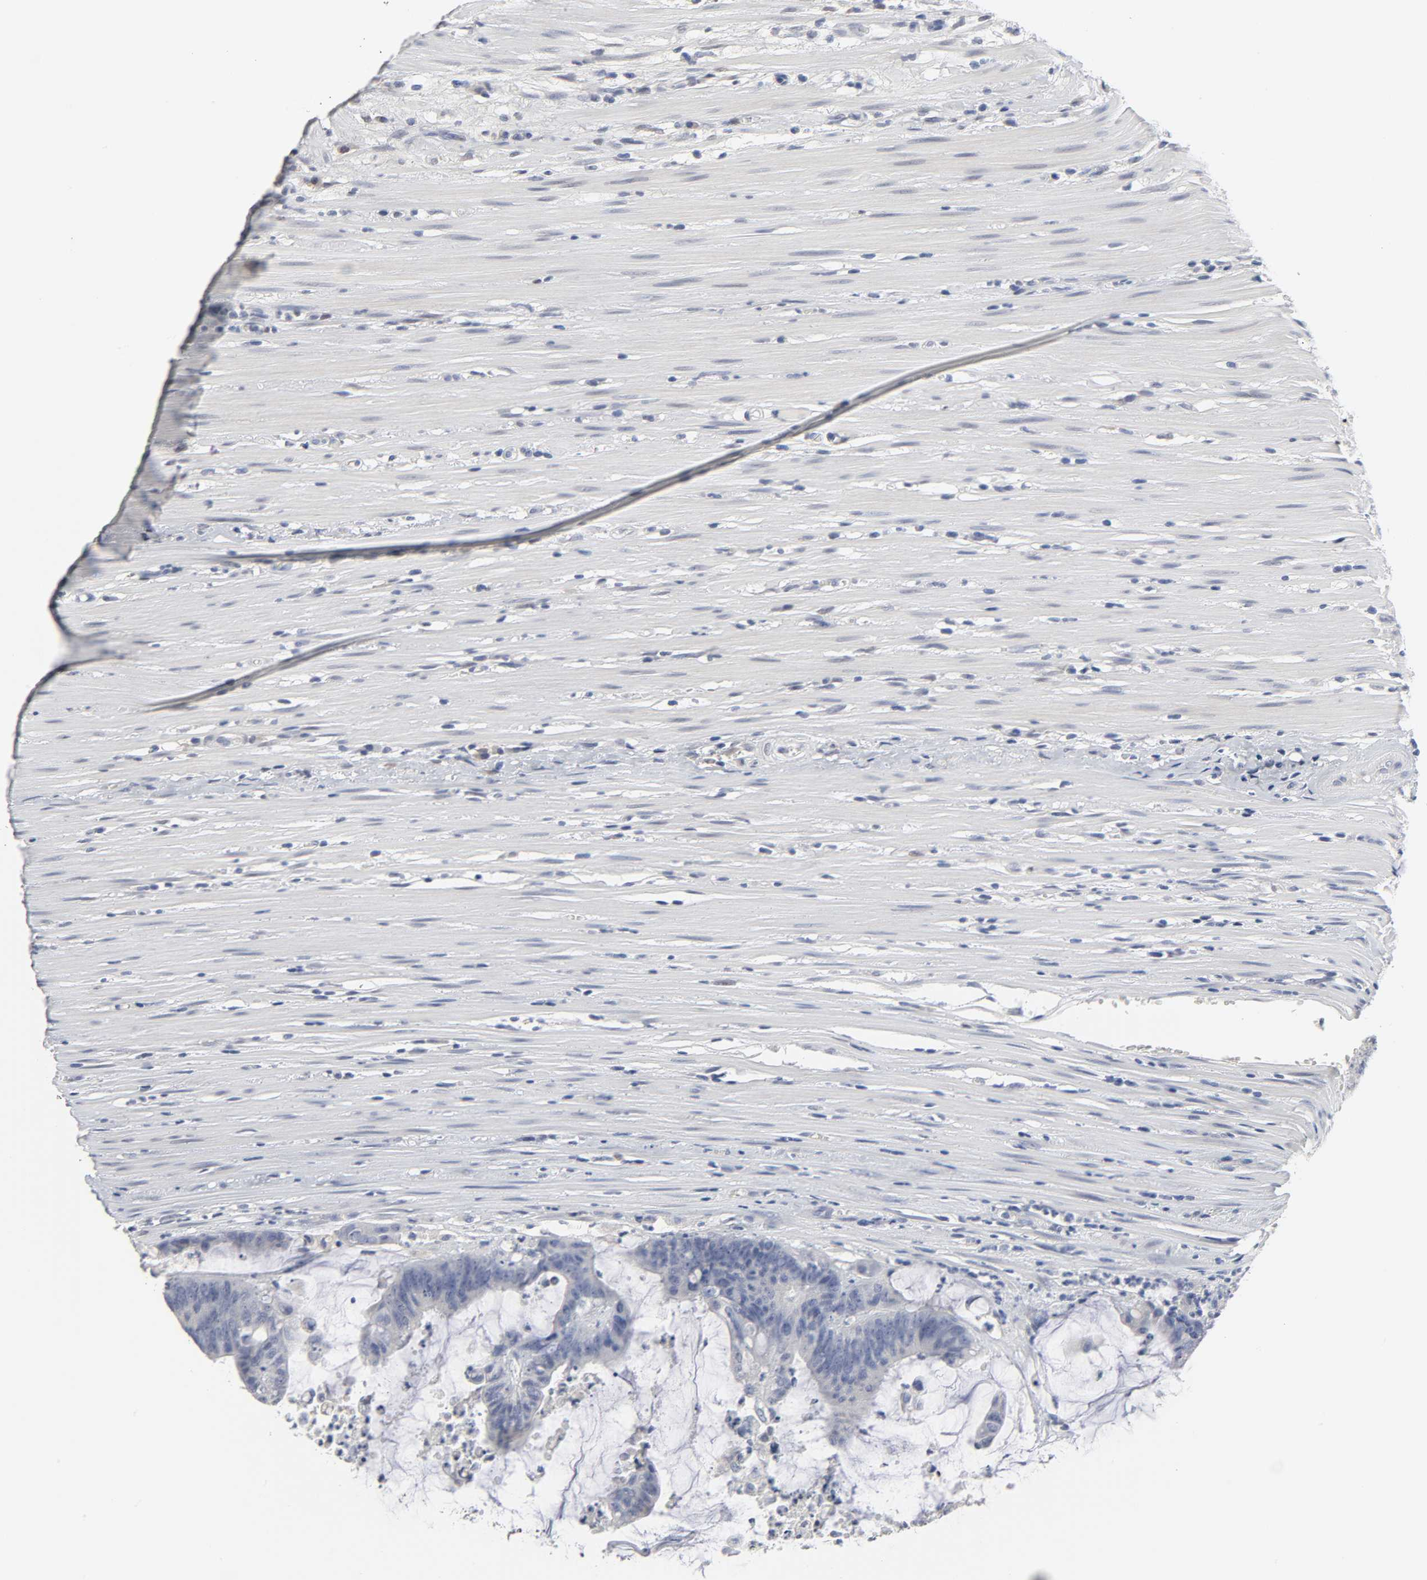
{"staining": {"intensity": "negative", "quantity": "none", "location": "none"}, "tissue": "colorectal cancer", "cell_type": "Tumor cells", "image_type": "cancer", "snomed": [{"axis": "morphology", "description": "Adenocarcinoma, NOS"}, {"axis": "topography", "description": "Rectum"}], "caption": "A histopathology image of human colorectal cancer is negative for staining in tumor cells.", "gene": "SALL2", "patient": {"sex": "female", "age": 66}}